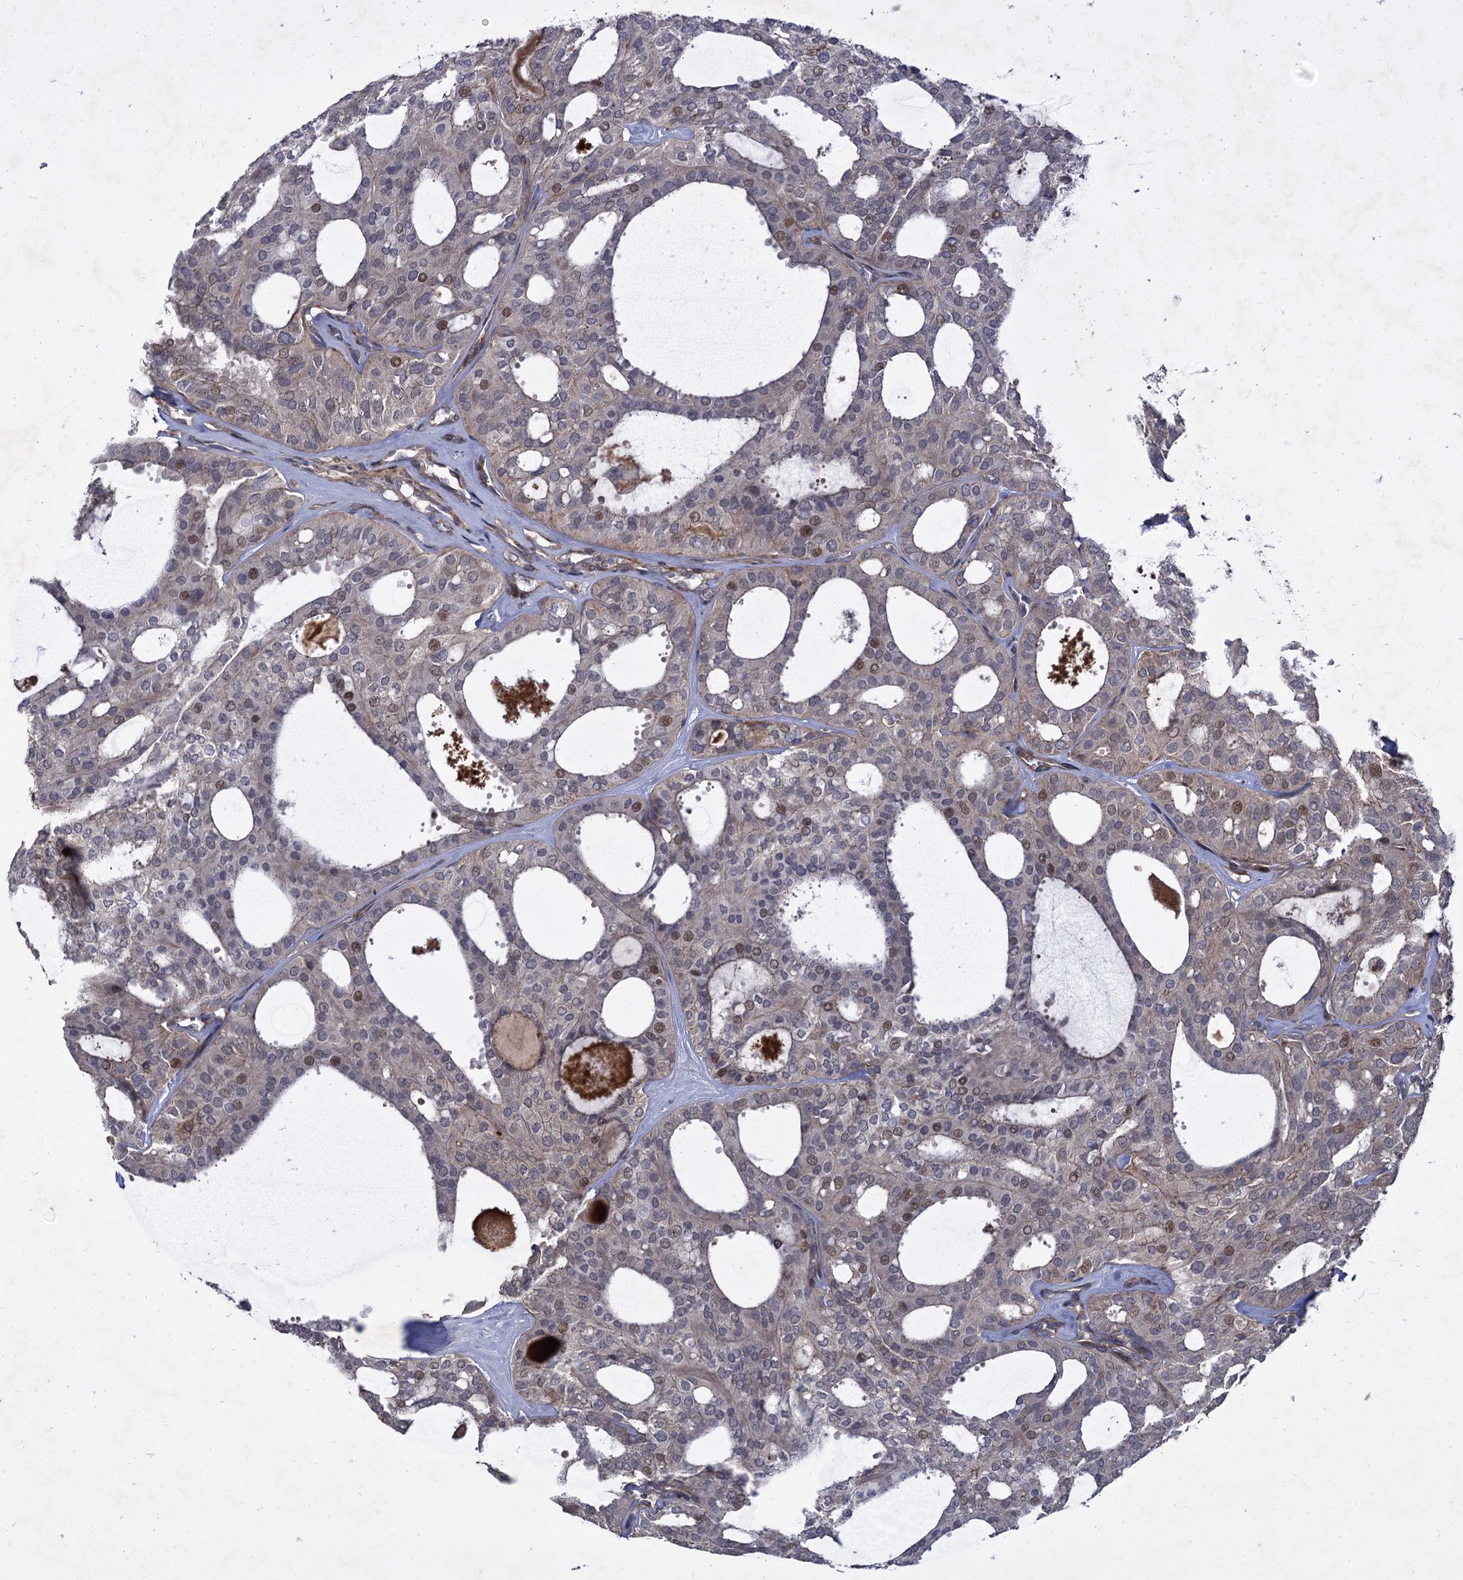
{"staining": {"intensity": "moderate", "quantity": "<25%", "location": "nuclear"}, "tissue": "thyroid cancer", "cell_type": "Tumor cells", "image_type": "cancer", "snomed": [{"axis": "morphology", "description": "Follicular adenoma carcinoma, NOS"}, {"axis": "topography", "description": "Thyroid gland"}], "caption": "Moderate nuclear protein staining is identified in approximately <25% of tumor cells in follicular adenoma carcinoma (thyroid).", "gene": "NUDT22", "patient": {"sex": "male", "age": 75}}